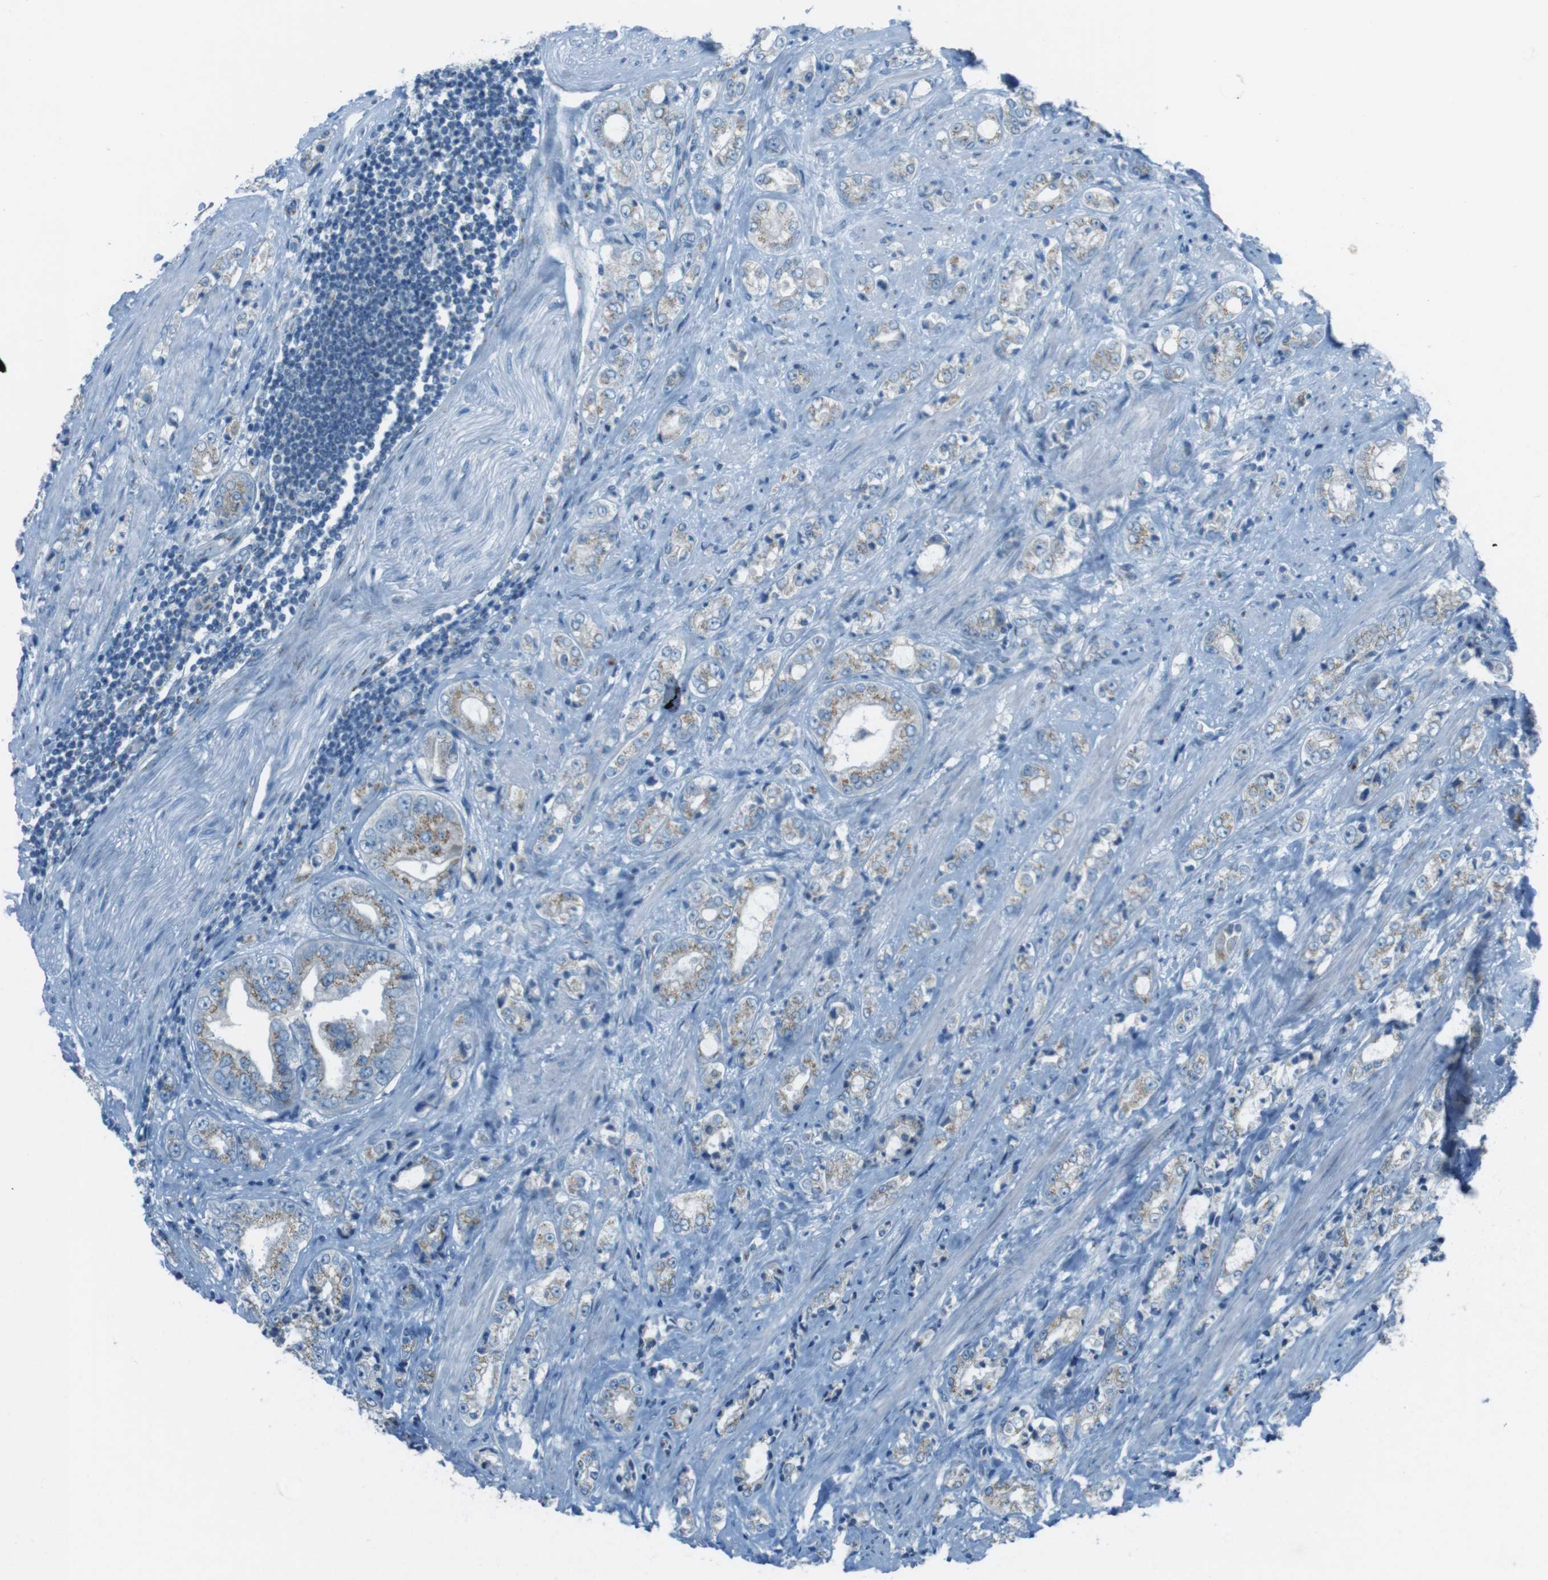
{"staining": {"intensity": "weak", "quantity": "25%-75%", "location": "cytoplasmic/membranous"}, "tissue": "prostate cancer", "cell_type": "Tumor cells", "image_type": "cancer", "snomed": [{"axis": "morphology", "description": "Adenocarcinoma, High grade"}, {"axis": "topography", "description": "Prostate"}], "caption": "The histopathology image demonstrates immunohistochemical staining of prostate cancer. There is weak cytoplasmic/membranous expression is seen in approximately 25%-75% of tumor cells. The staining was performed using DAB to visualize the protein expression in brown, while the nuclei were stained in blue with hematoxylin (Magnification: 20x).", "gene": "TXNDC15", "patient": {"sex": "male", "age": 61}}